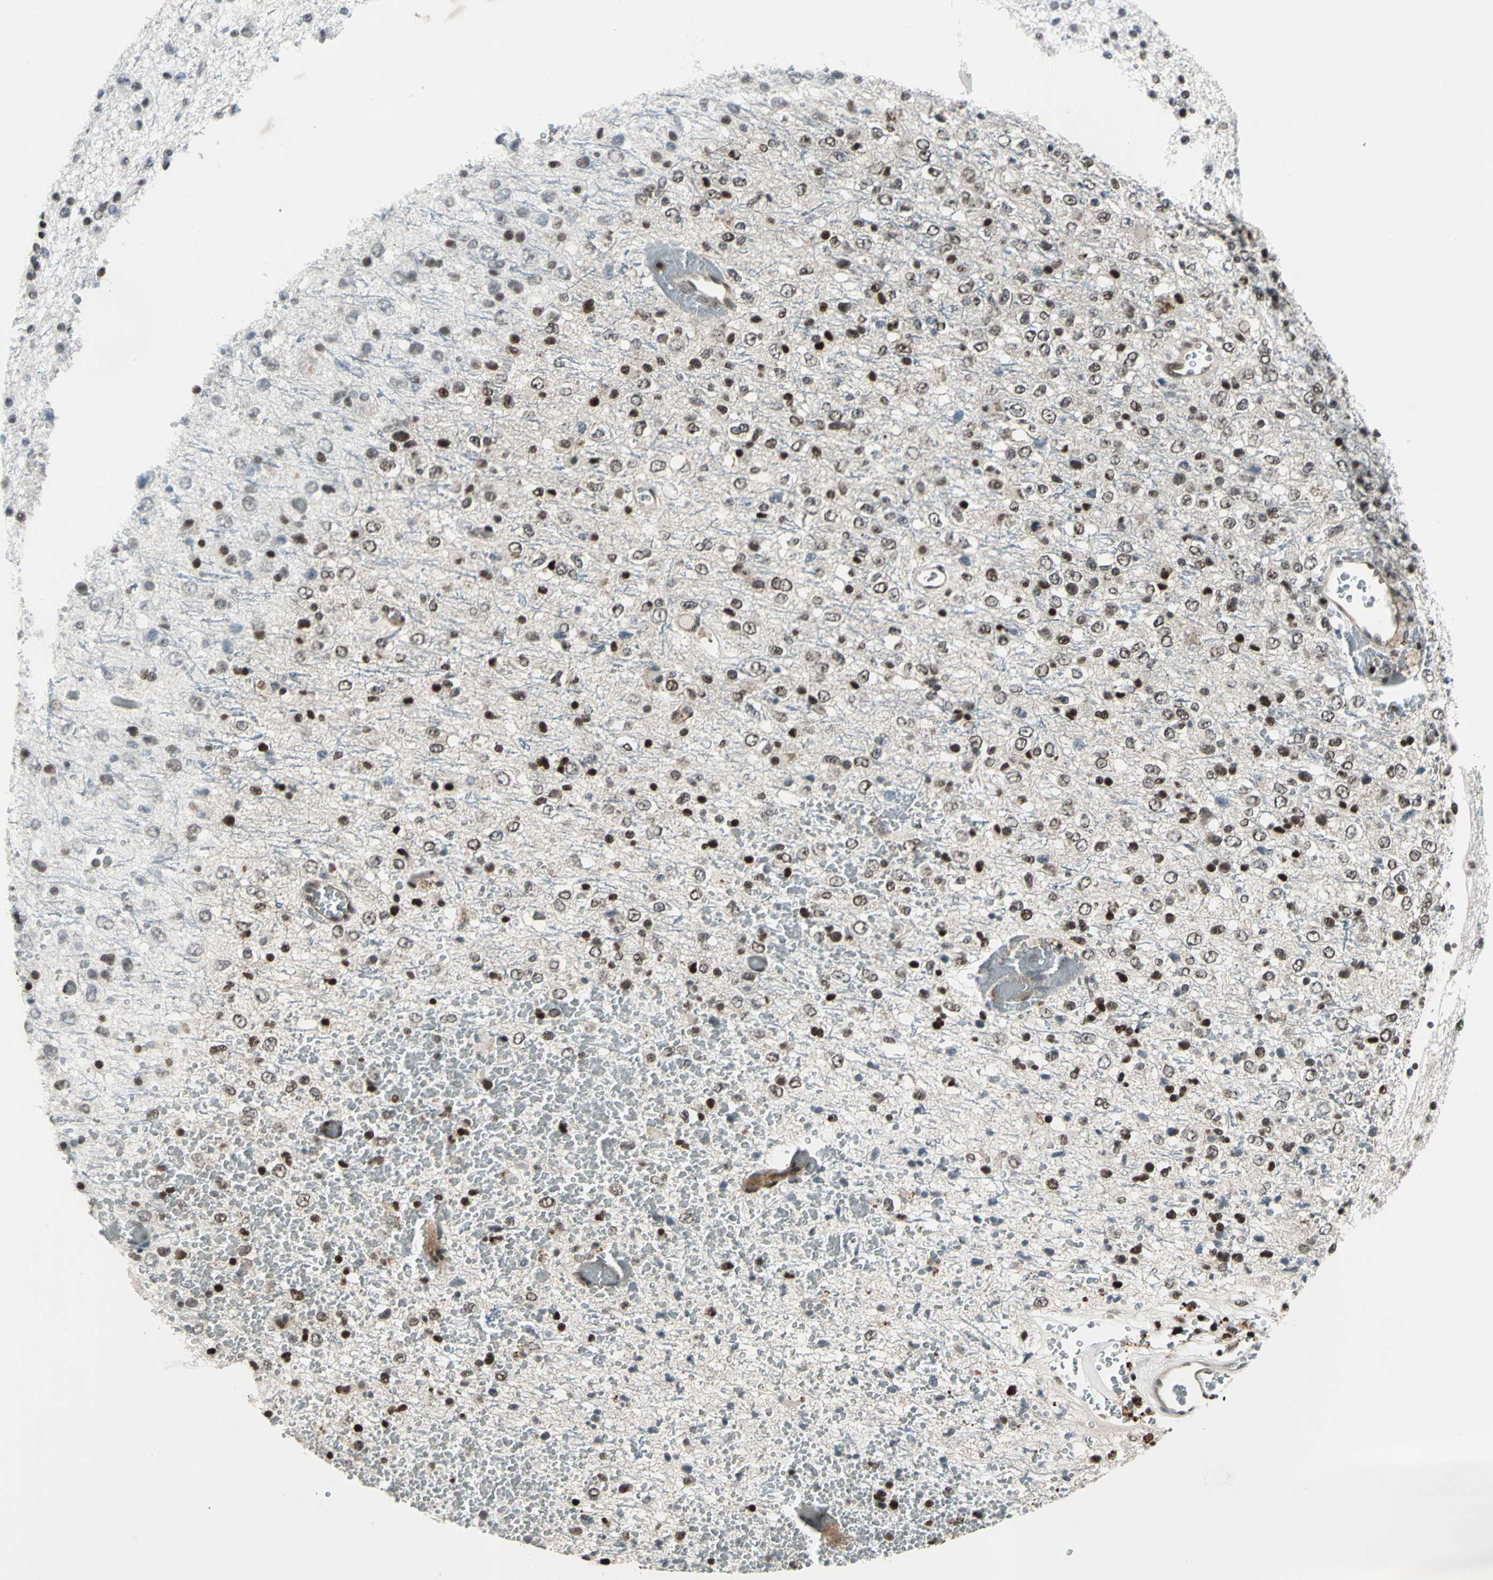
{"staining": {"intensity": "moderate", "quantity": "25%-75%", "location": "nuclear"}, "tissue": "glioma", "cell_type": "Tumor cells", "image_type": "cancer", "snomed": [{"axis": "morphology", "description": "Glioma, malignant, High grade"}, {"axis": "topography", "description": "pancreas cauda"}], "caption": "Immunohistochemical staining of glioma shows medium levels of moderate nuclear protein staining in about 25%-75% of tumor cells.", "gene": "NR2C2", "patient": {"sex": "male", "age": 60}}